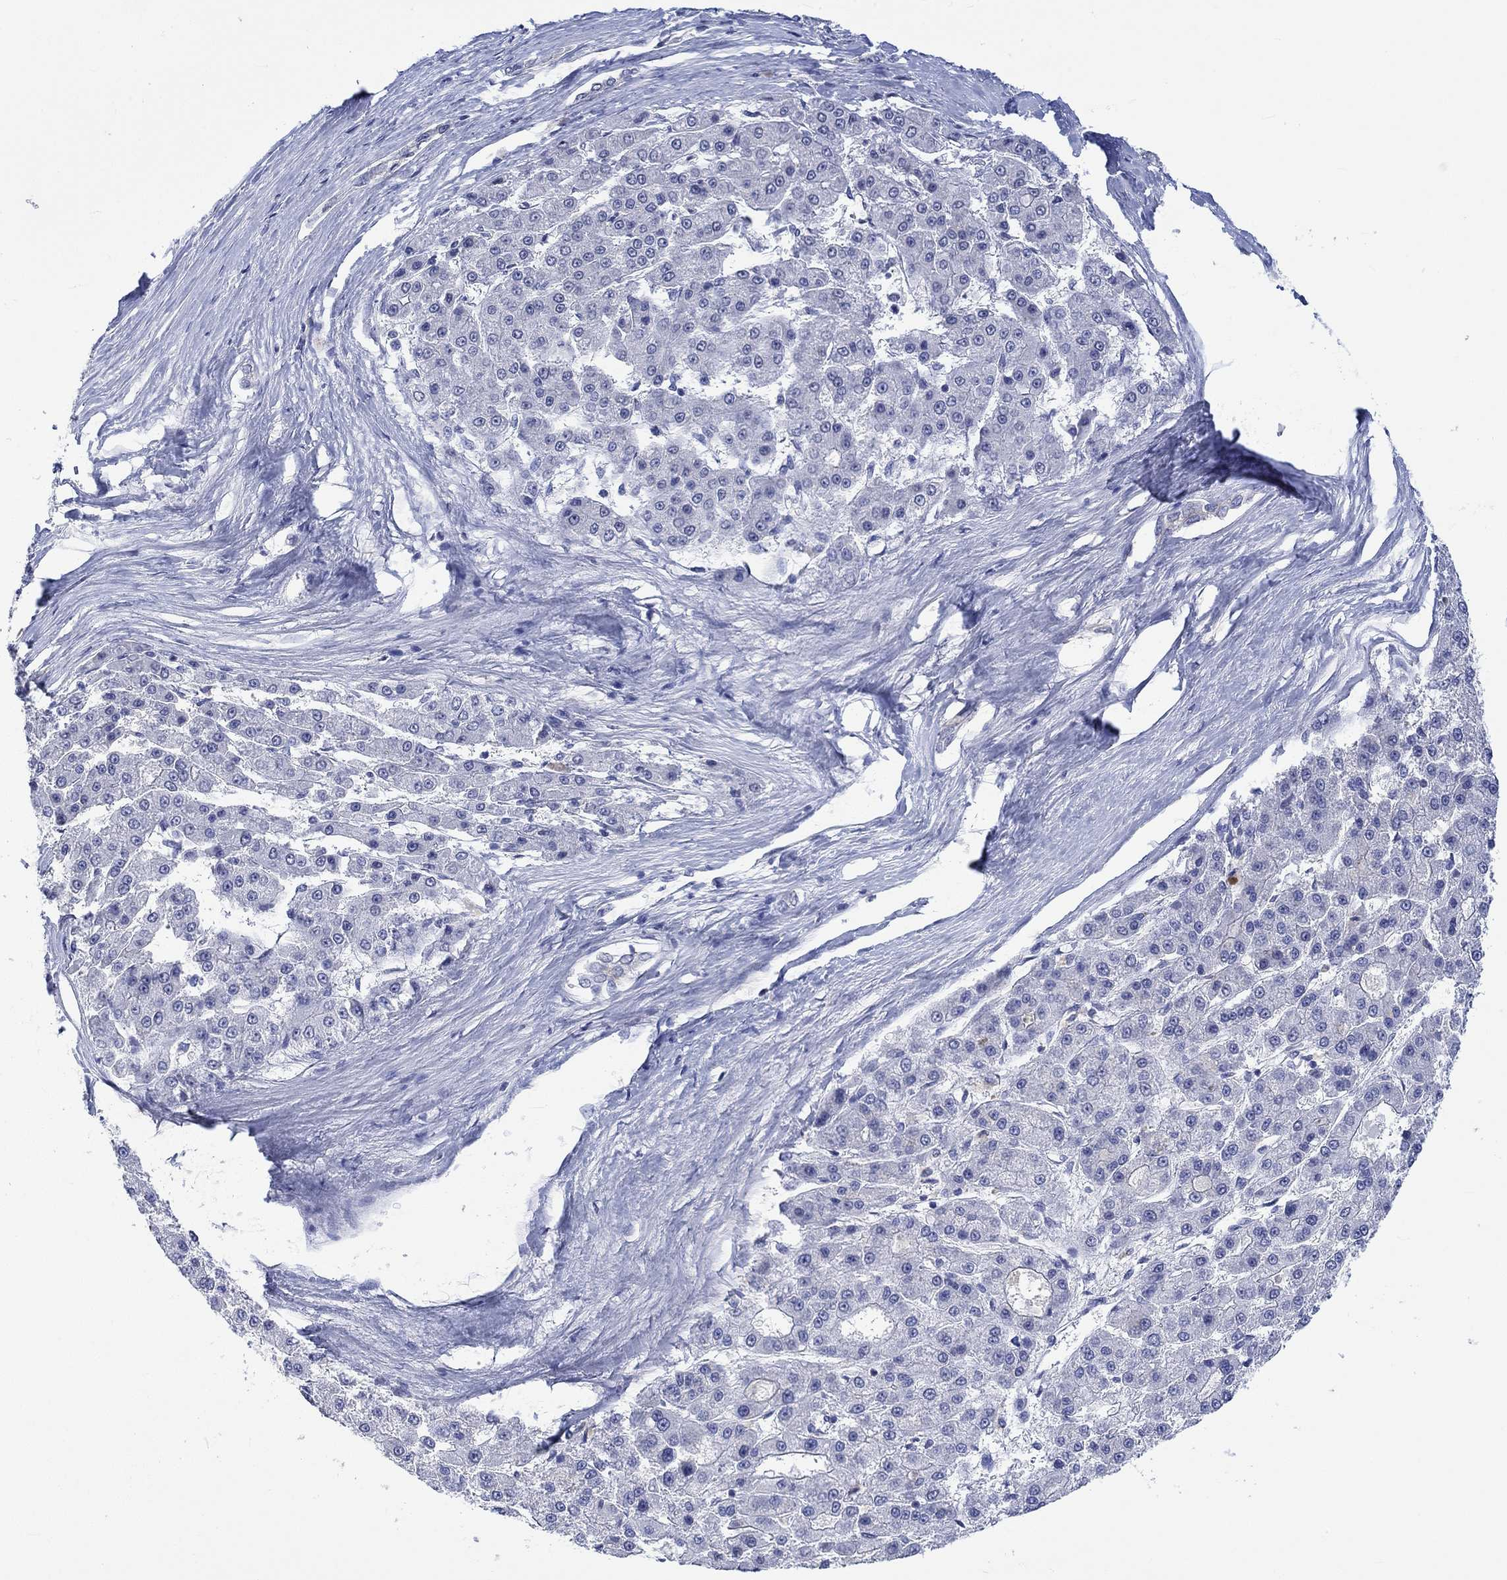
{"staining": {"intensity": "negative", "quantity": "none", "location": "none"}, "tissue": "liver cancer", "cell_type": "Tumor cells", "image_type": "cancer", "snomed": [{"axis": "morphology", "description": "Carcinoma, Hepatocellular, NOS"}, {"axis": "topography", "description": "Liver"}], "caption": "A histopathology image of liver cancer (hepatocellular carcinoma) stained for a protein exhibits no brown staining in tumor cells.", "gene": "AGRP", "patient": {"sex": "male", "age": 70}}